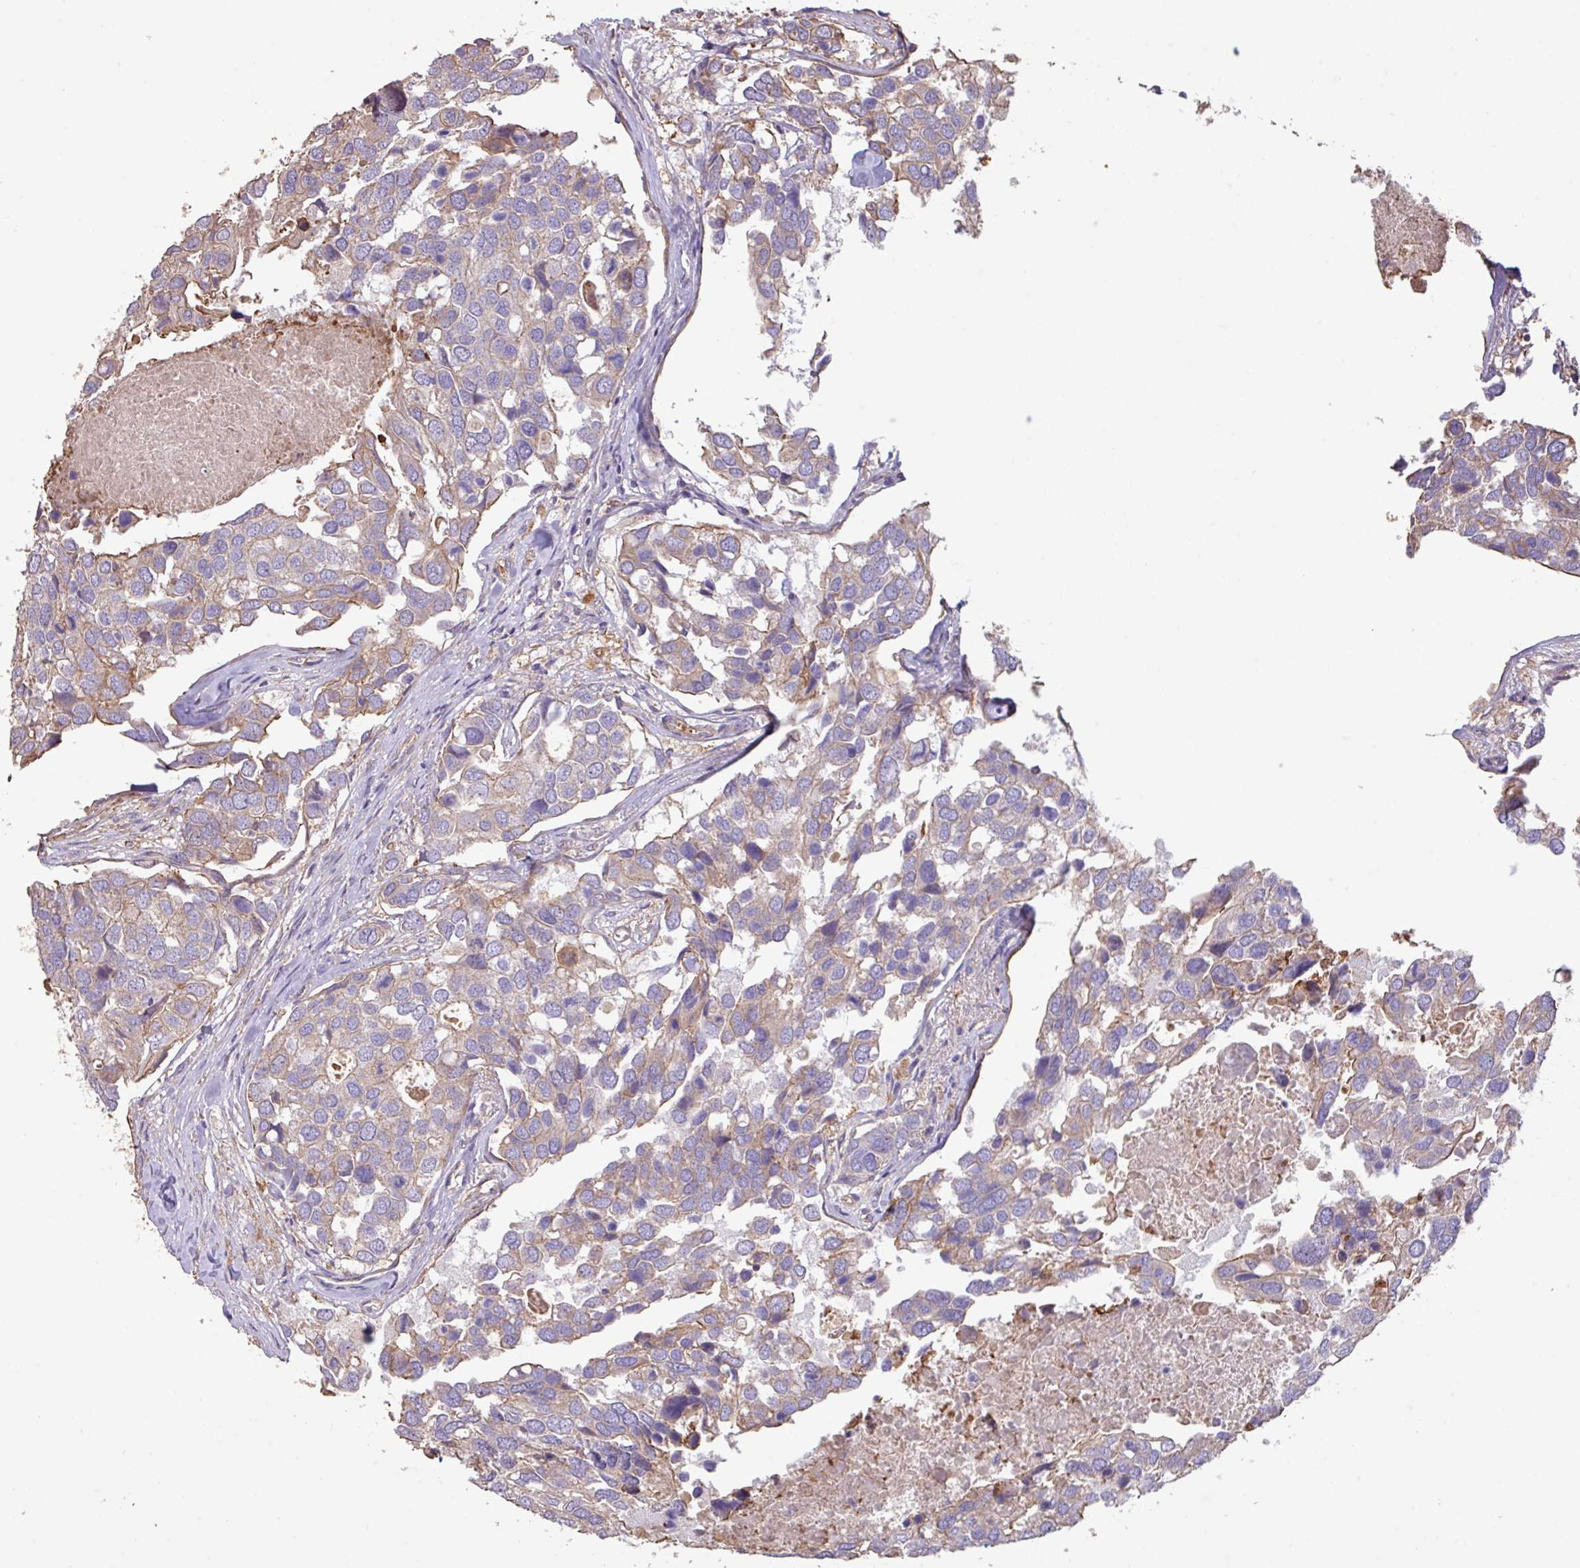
{"staining": {"intensity": "weak", "quantity": "<25%", "location": "cytoplasmic/membranous"}, "tissue": "breast cancer", "cell_type": "Tumor cells", "image_type": "cancer", "snomed": [{"axis": "morphology", "description": "Duct carcinoma"}, {"axis": "topography", "description": "Breast"}], "caption": "Breast cancer was stained to show a protein in brown. There is no significant positivity in tumor cells.", "gene": "CALML4", "patient": {"sex": "female", "age": 83}}